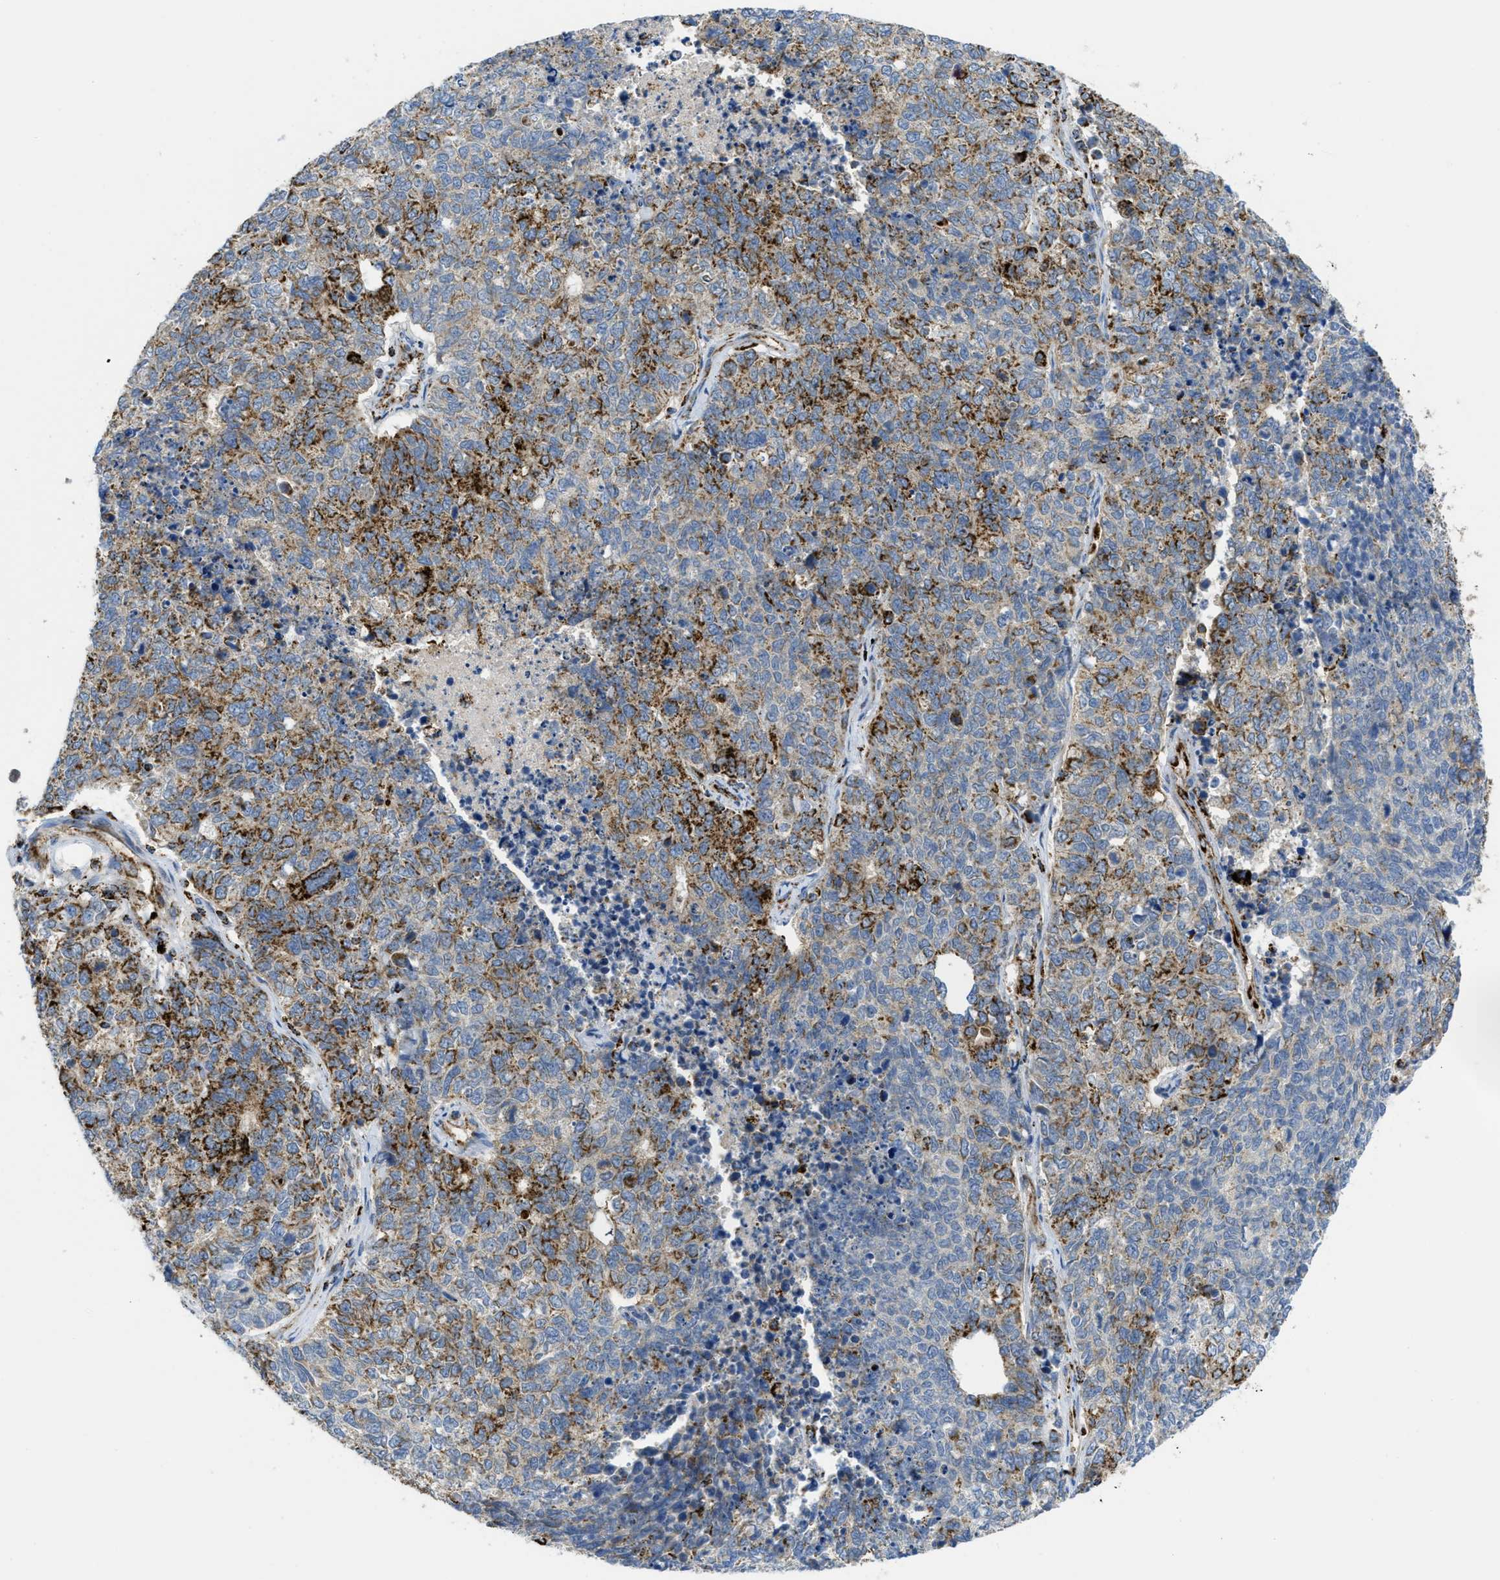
{"staining": {"intensity": "strong", "quantity": "25%-75%", "location": "cytoplasmic/membranous"}, "tissue": "cervical cancer", "cell_type": "Tumor cells", "image_type": "cancer", "snomed": [{"axis": "morphology", "description": "Squamous cell carcinoma, NOS"}, {"axis": "topography", "description": "Cervix"}], "caption": "Cervical cancer (squamous cell carcinoma) tissue demonstrates strong cytoplasmic/membranous positivity in approximately 25%-75% of tumor cells, visualized by immunohistochemistry.", "gene": "SQOR", "patient": {"sex": "female", "age": 63}}